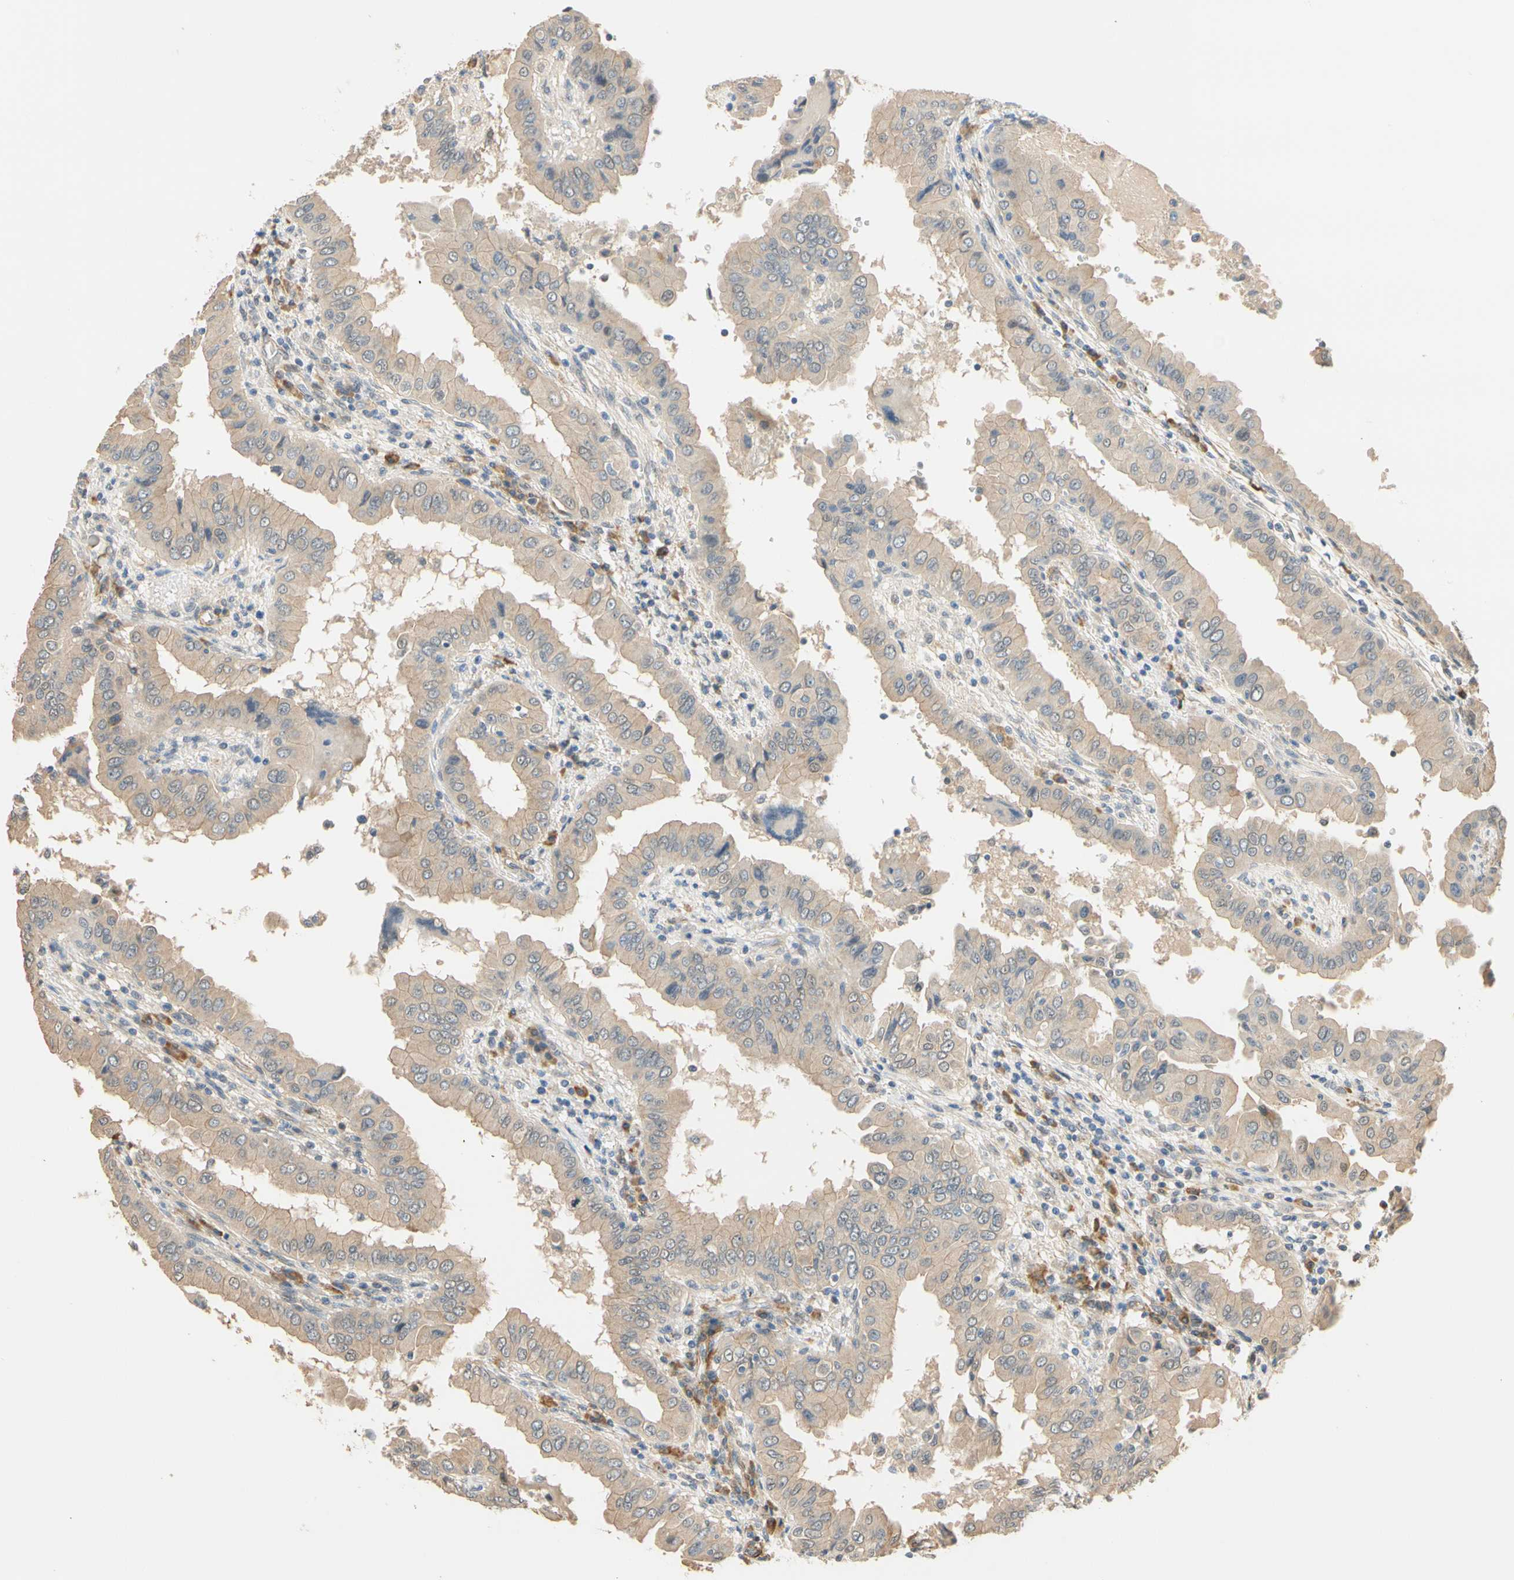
{"staining": {"intensity": "weak", "quantity": "<25%", "location": "cytoplasmic/membranous"}, "tissue": "thyroid cancer", "cell_type": "Tumor cells", "image_type": "cancer", "snomed": [{"axis": "morphology", "description": "Papillary adenocarcinoma, NOS"}, {"axis": "topography", "description": "Thyroid gland"}], "caption": "Tumor cells are negative for protein expression in human thyroid cancer.", "gene": "QSER1", "patient": {"sex": "male", "age": 33}}